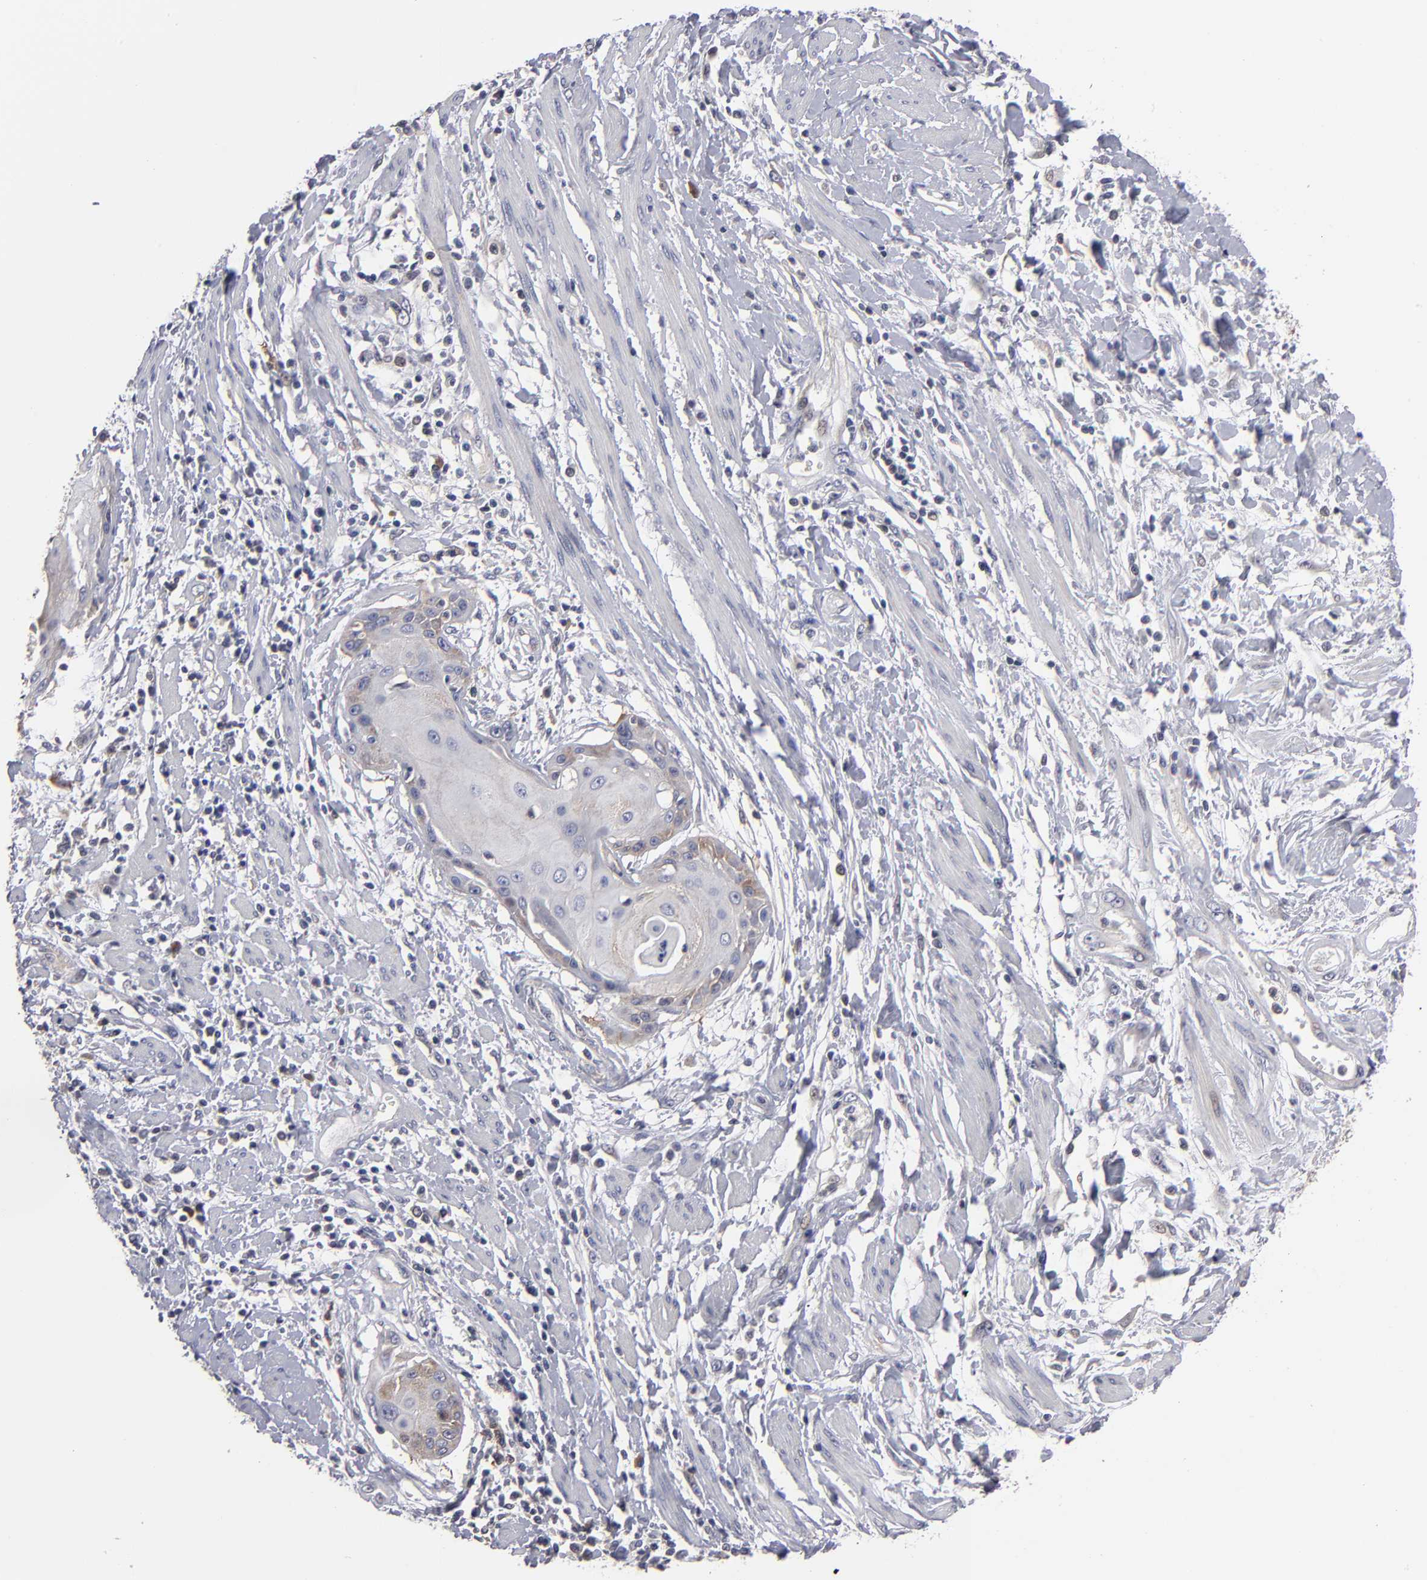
{"staining": {"intensity": "moderate", "quantity": "25%-75%", "location": "cytoplasmic/membranous"}, "tissue": "cervical cancer", "cell_type": "Tumor cells", "image_type": "cancer", "snomed": [{"axis": "morphology", "description": "Squamous cell carcinoma, NOS"}, {"axis": "topography", "description": "Cervix"}], "caption": "Immunohistochemistry (IHC) of human cervical cancer shows medium levels of moderate cytoplasmic/membranous expression in approximately 25%-75% of tumor cells.", "gene": "CEP97", "patient": {"sex": "female", "age": 57}}